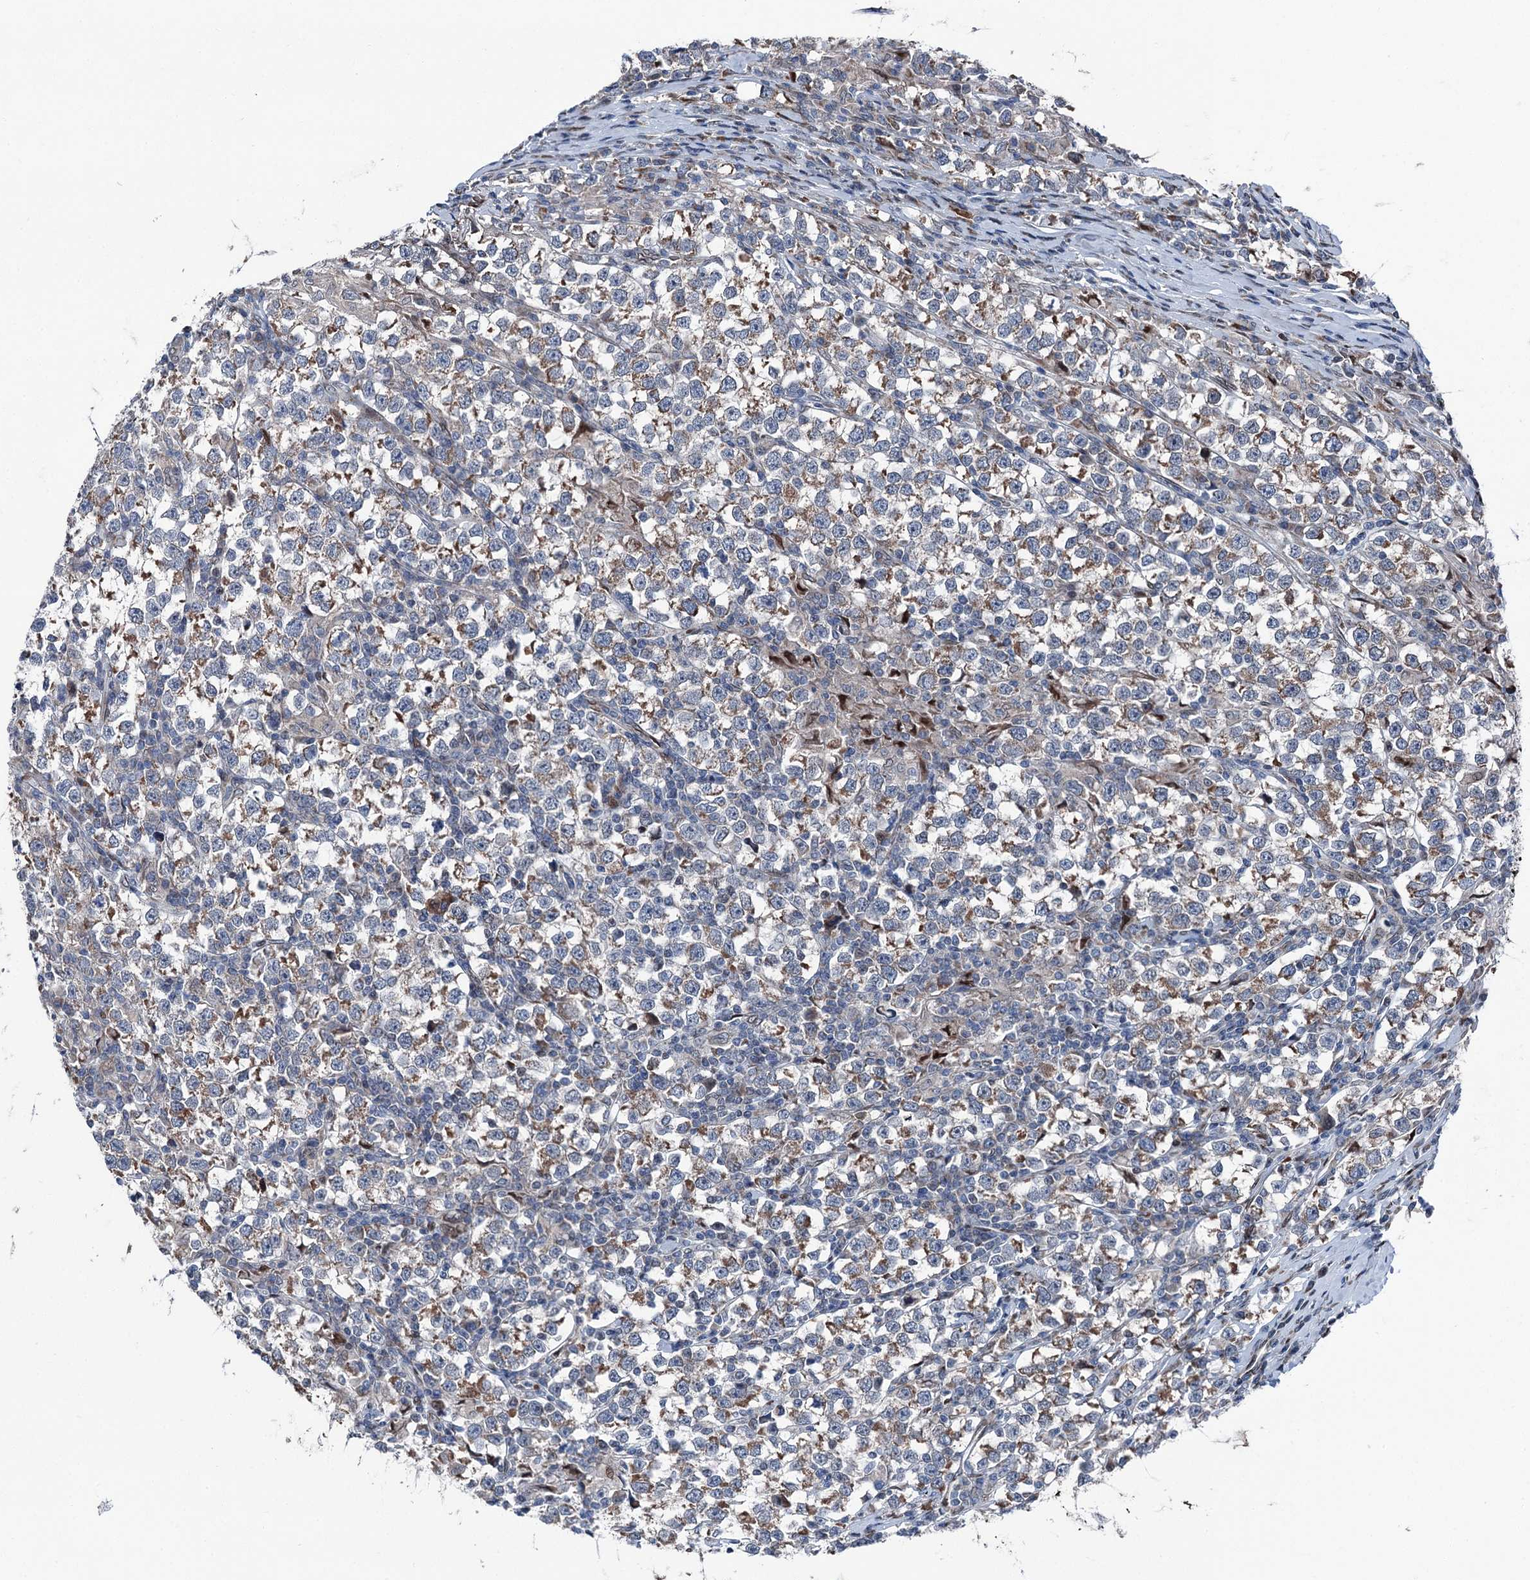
{"staining": {"intensity": "weak", "quantity": ">75%", "location": "cytoplasmic/membranous"}, "tissue": "testis cancer", "cell_type": "Tumor cells", "image_type": "cancer", "snomed": [{"axis": "morphology", "description": "Normal tissue, NOS"}, {"axis": "morphology", "description": "Seminoma, NOS"}, {"axis": "topography", "description": "Testis"}], "caption": "DAB (3,3'-diaminobenzidine) immunohistochemical staining of testis seminoma shows weak cytoplasmic/membranous protein positivity in about >75% of tumor cells.", "gene": "MRPL14", "patient": {"sex": "male", "age": 43}}